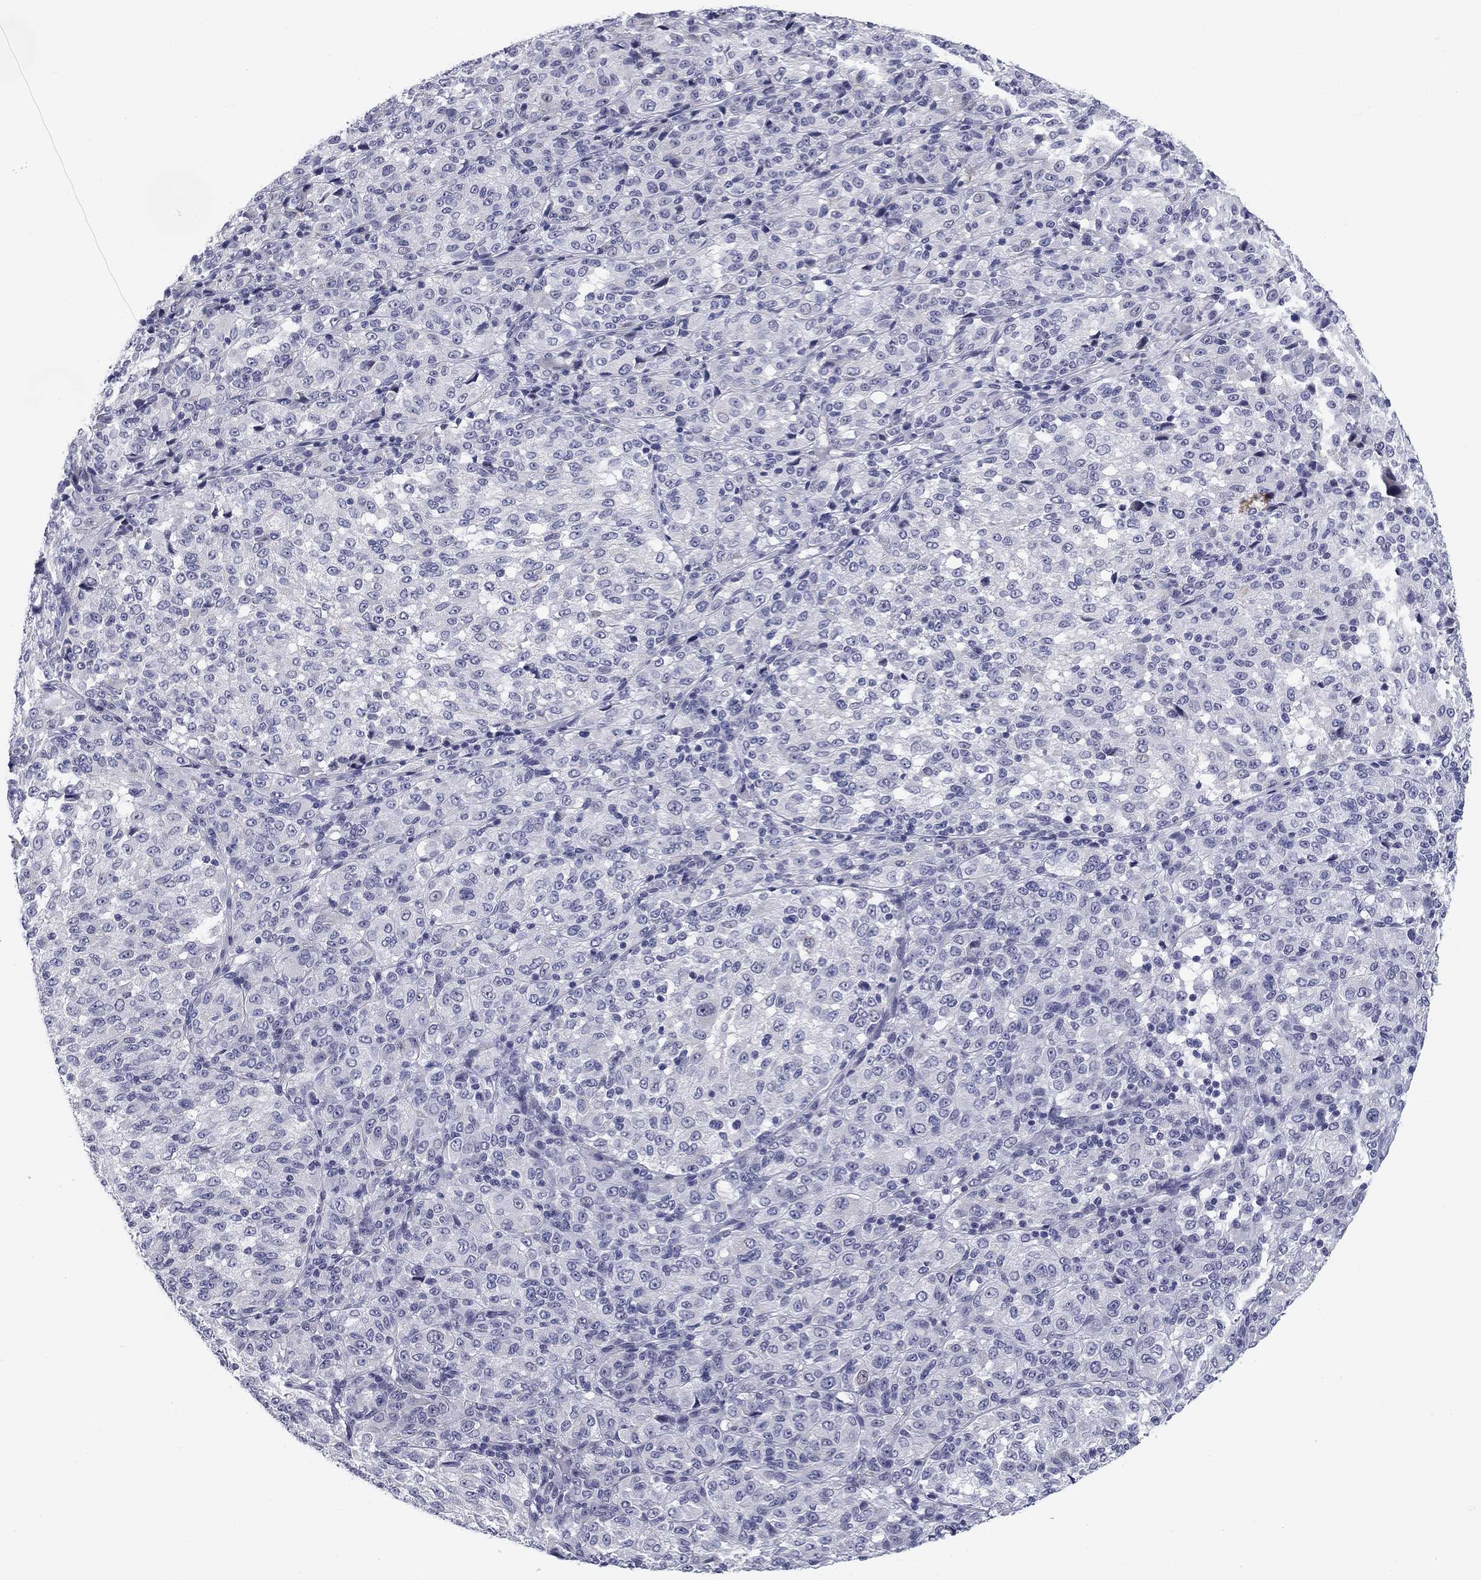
{"staining": {"intensity": "negative", "quantity": "none", "location": "none"}, "tissue": "melanoma", "cell_type": "Tumor cells", "image_type": "cancer", "snomed": [{"axis": "morphology", "description": "Malignant melanoma, Metastatic site"}, {"axis": "topography", "description": "Brain"}], "caption": "A high-resolution photomicrograph shows immunohistochemistry (IHC) staining of melanoma, which shows no significant staining in tumor cells.", "gene": "PRPH", "patient": {"sex": "female", "age": 56}}